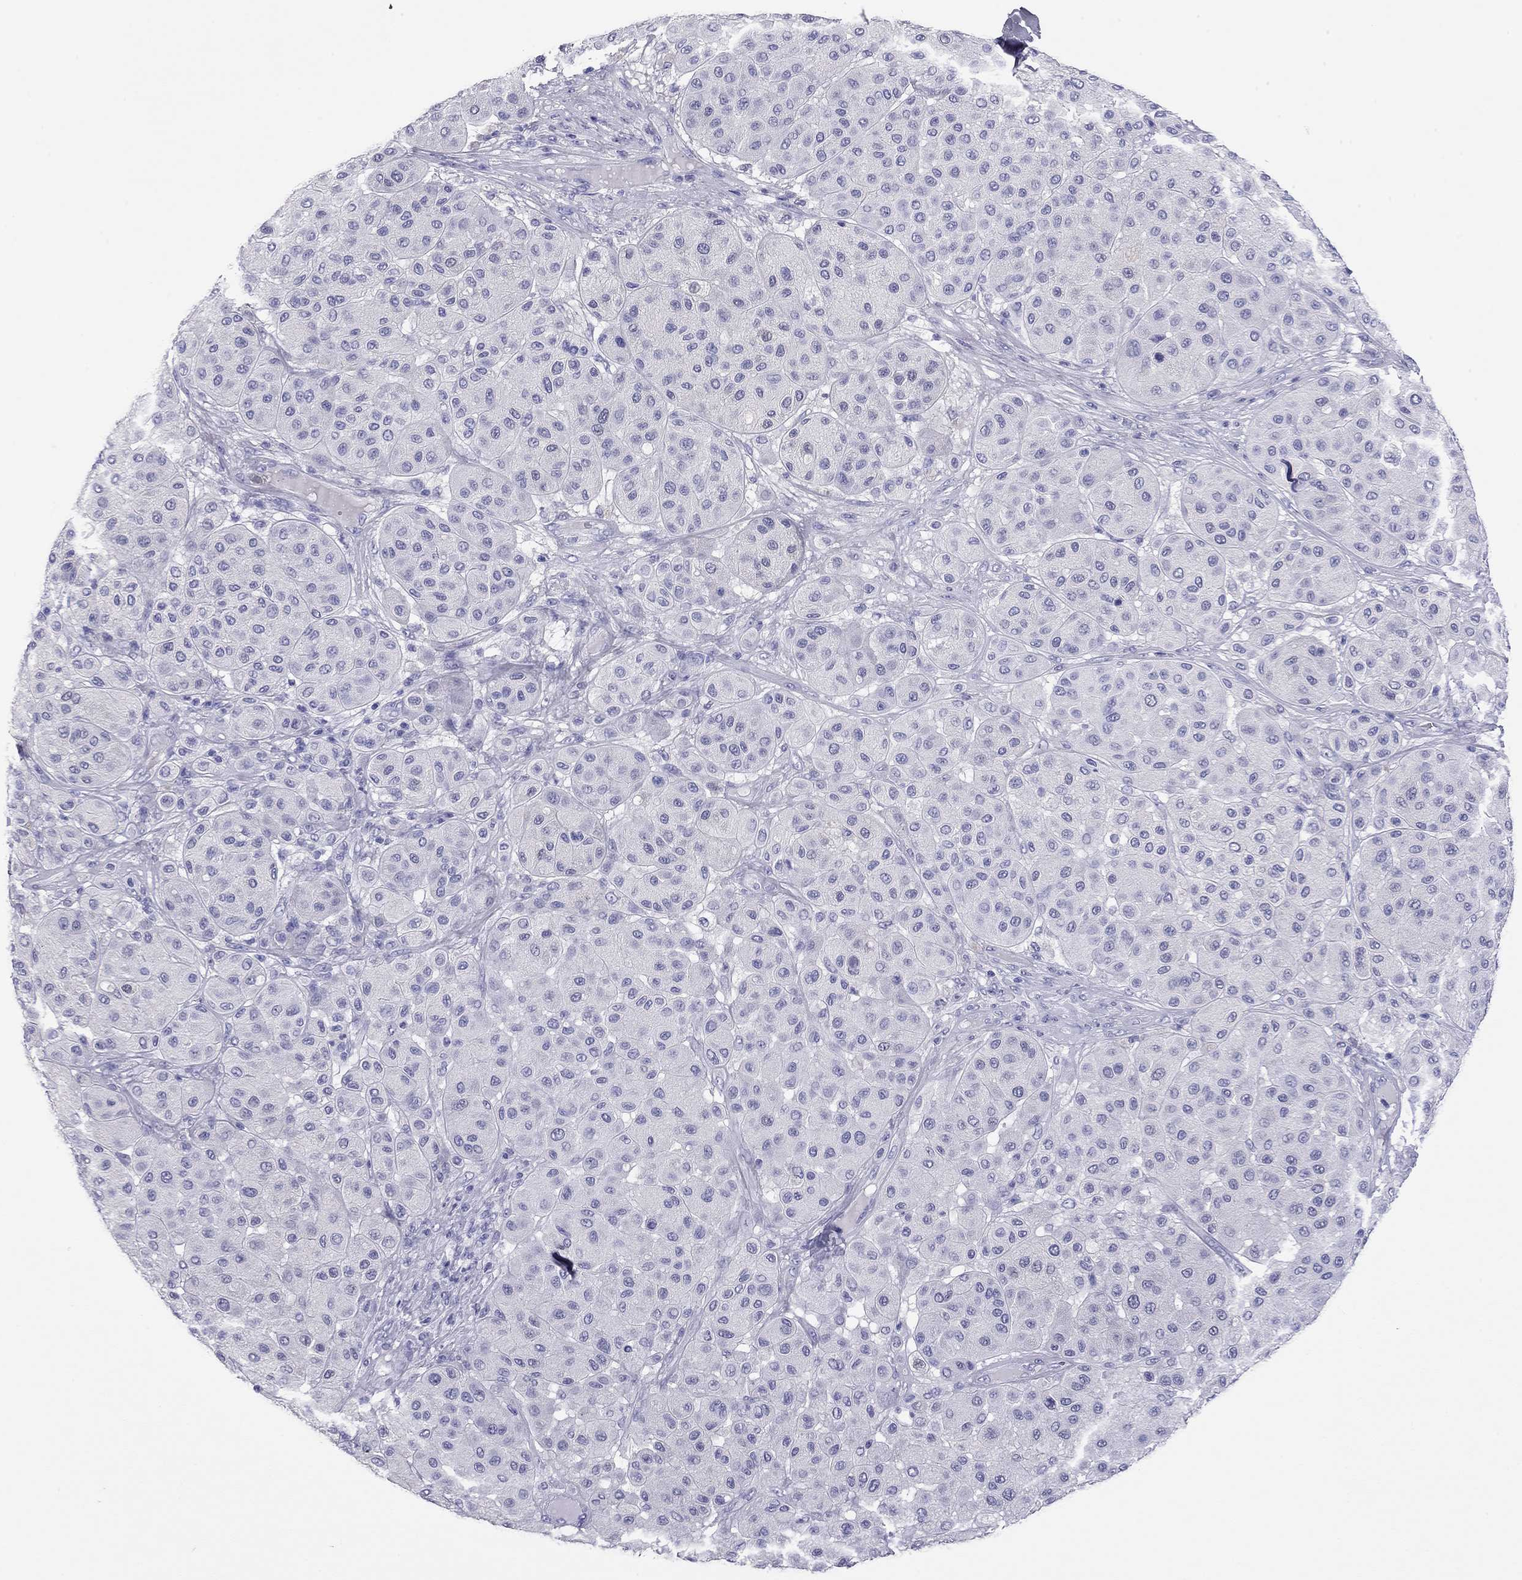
{"staining": {"intensity": "negative", "quantity": "none", "location": "none"}, "tissue": "melanoma", "cell_type": "Tumor cells", "image_type": "cancer", "snomed": [{"axis": "morphology", "description": "Malignant melanoma, Metastatic site"}, {"axis": "topography", "description": "Smooth muscle"}], "caption": "Tumor cells show no significant protein positivity in malignant melanoma (metastatic site).", "gene": "ODF4", "patient": {"sex": "male", "age": 41}}